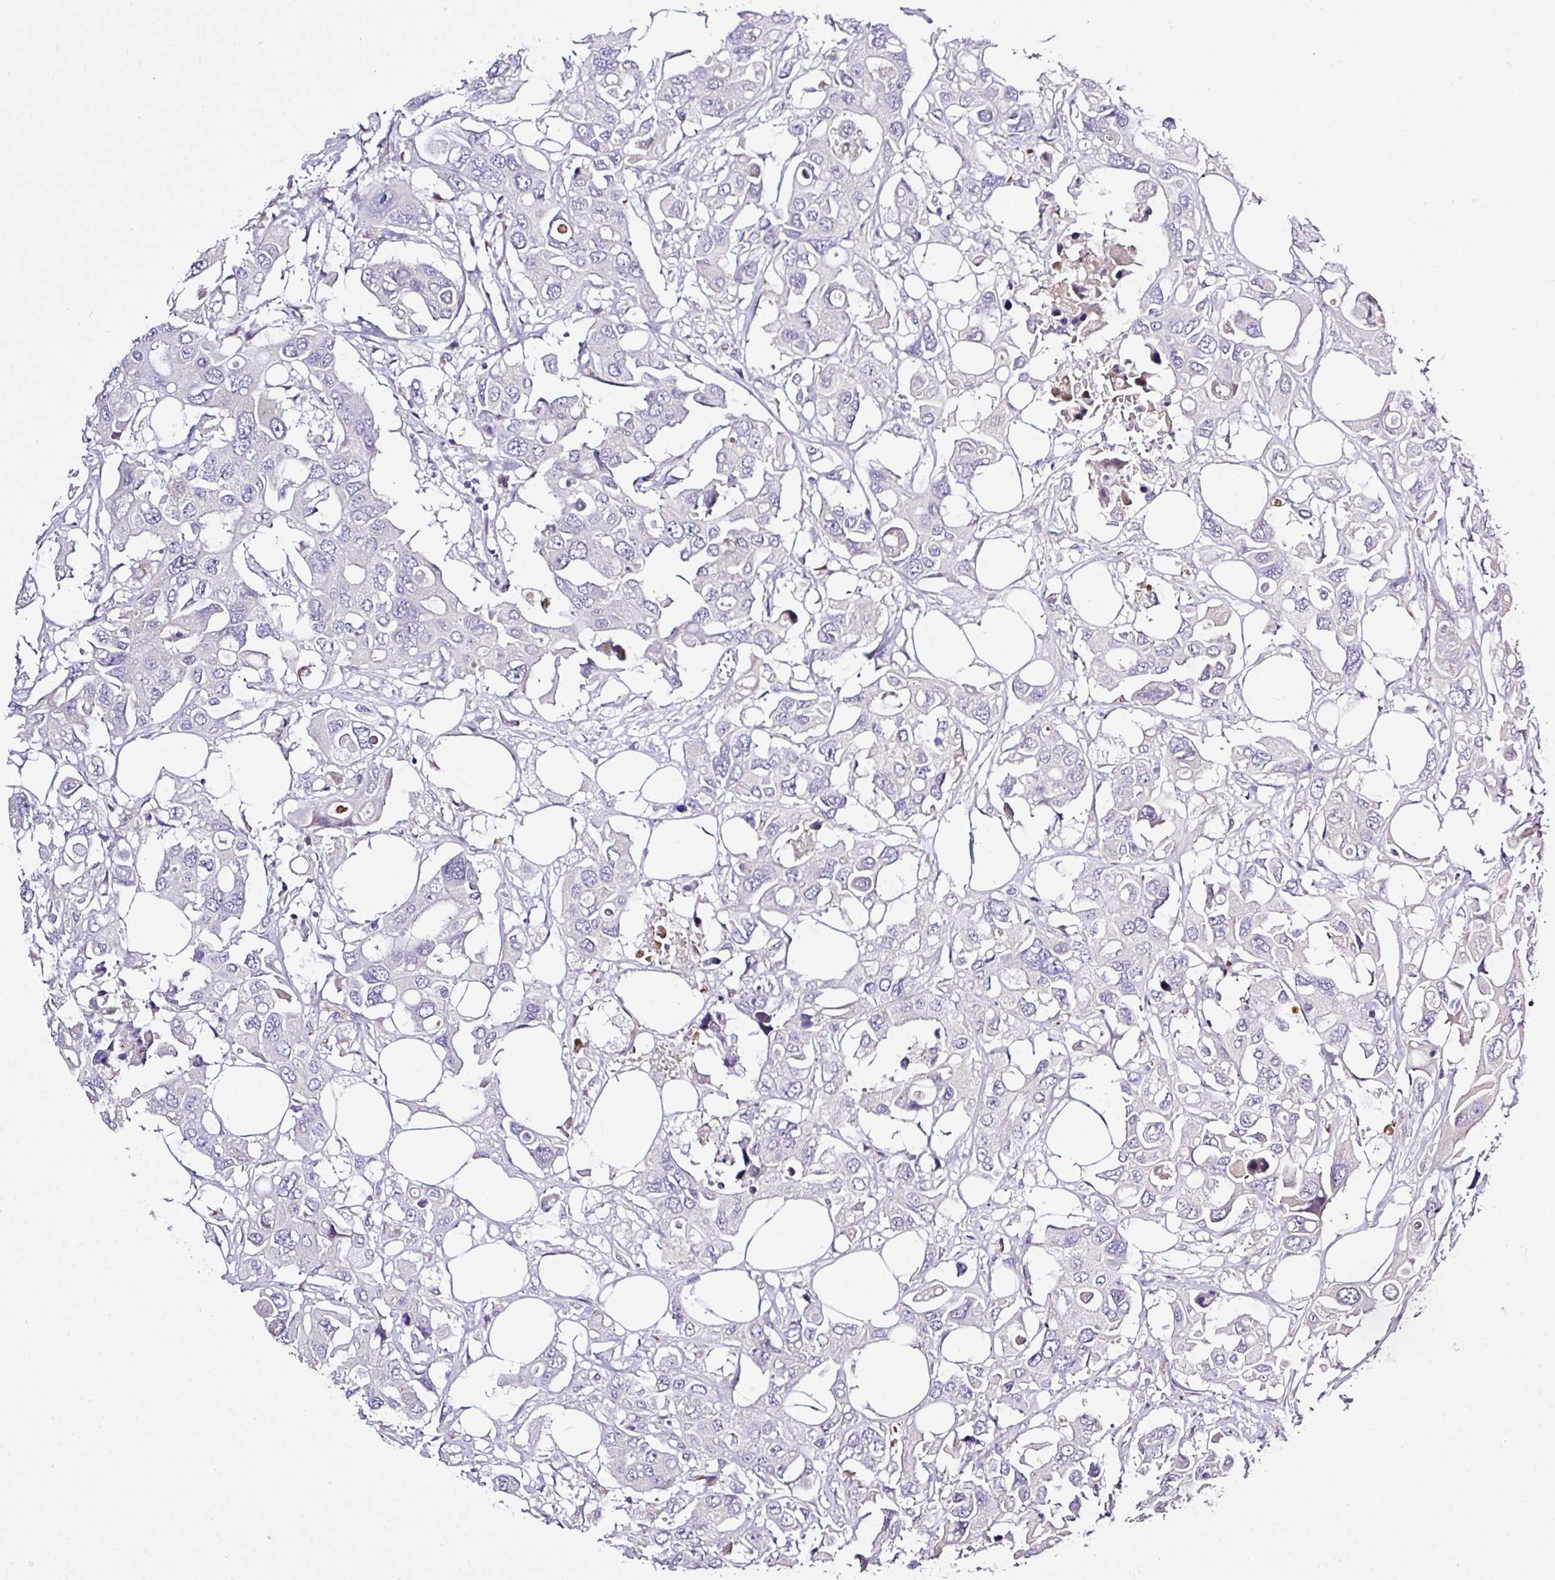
{"staining": {"intensity": "negative", "quantity": "none", "location": "none"}, "tissue": "colorectal cancer", "cell_type": "Tumor cells", "image_type": "cancer", "snomed": [{"axis": "morphology", "description": "Adenocarcinoma, NOS"}, {"axis": "topography", "description": "Colon"}], "caption": "This is an immunohistochemistry image of human adenocarcinoma (colorectal). There is no expression in tumor cells.", "gene": "CAB39L", "patient": {"sex": "male", "age": 77}}